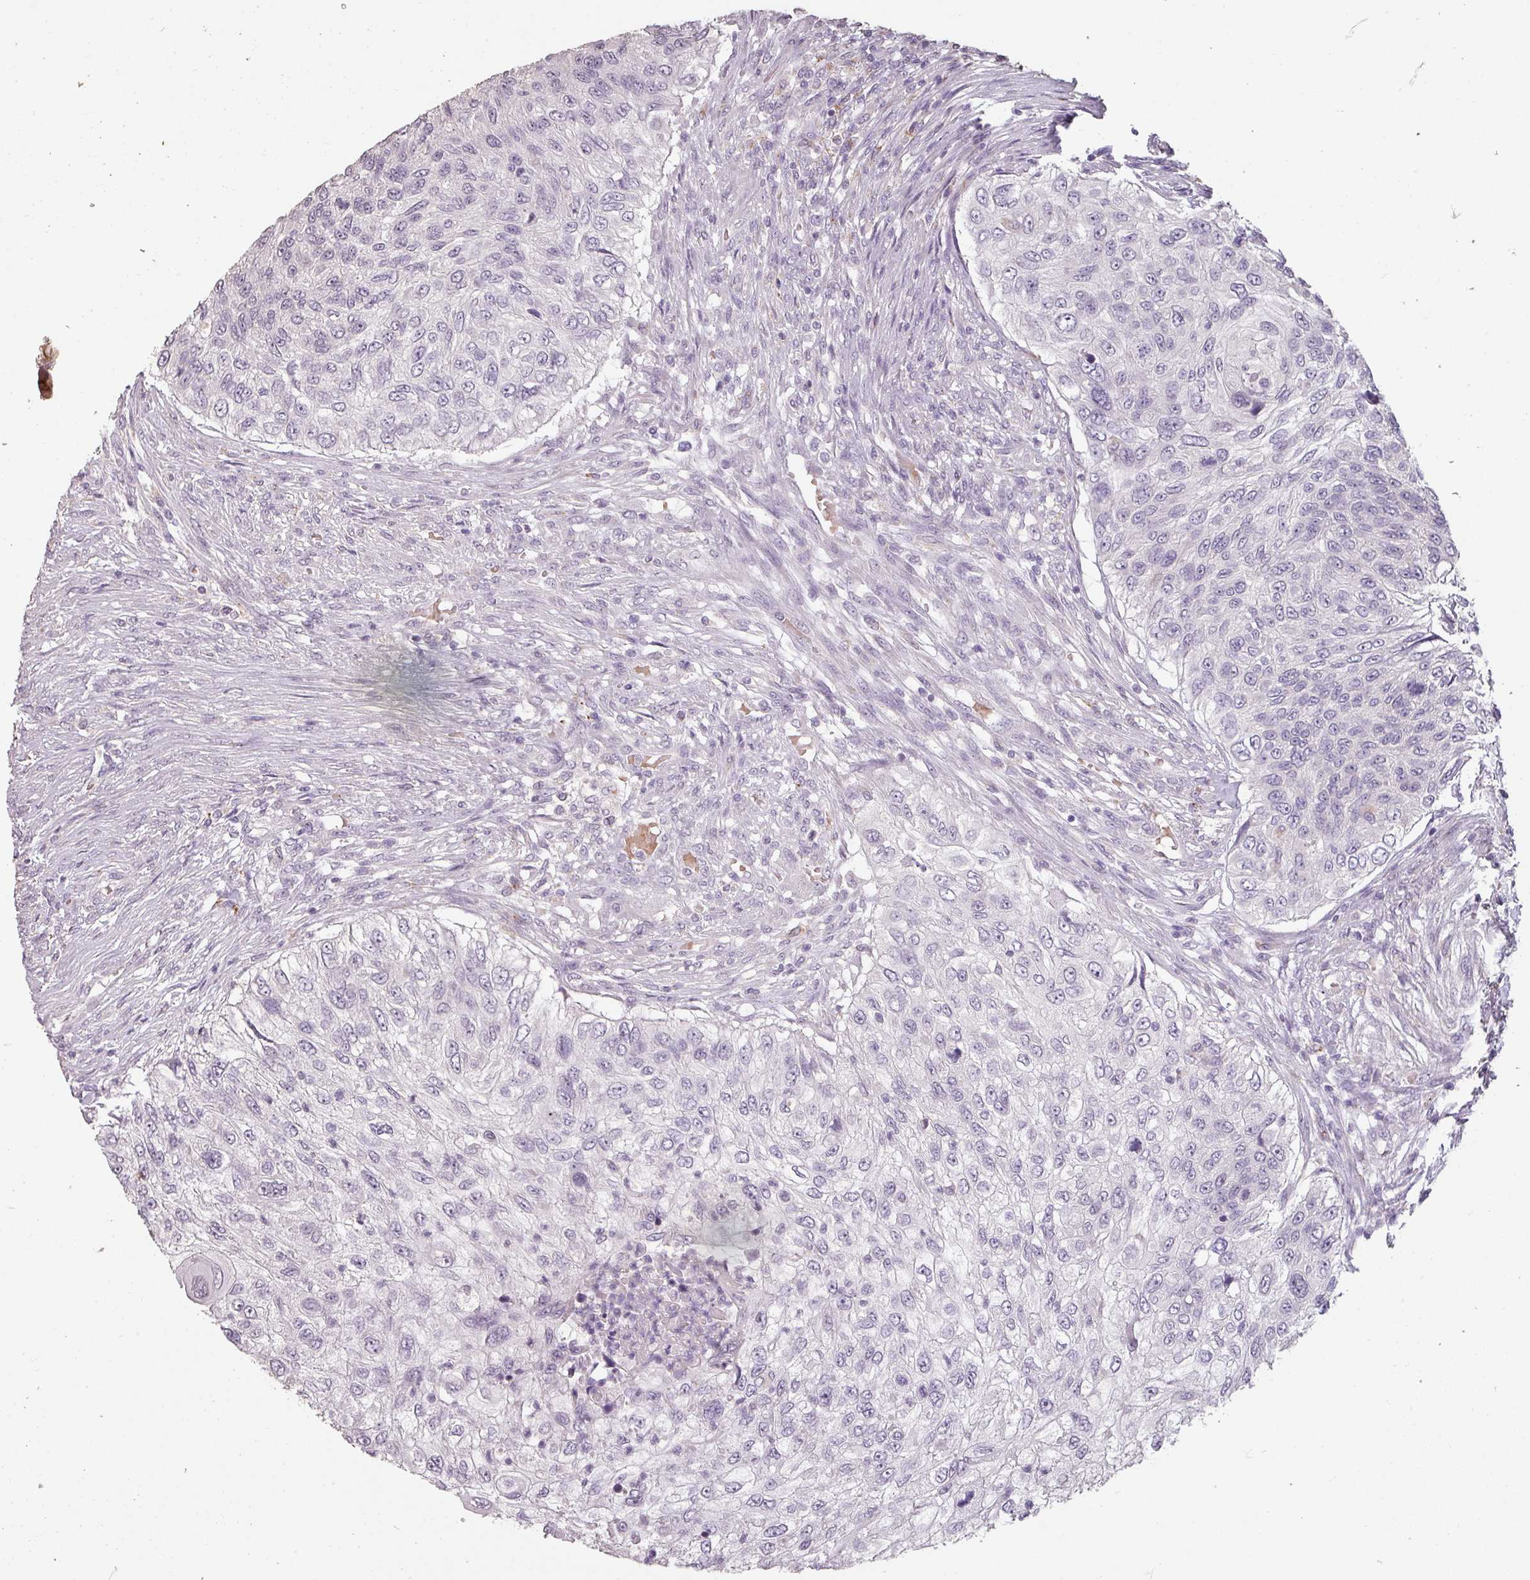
{"staining": {"intensity": "negative", "quantity": "none", "location": "none"}, "tissue": "urothelial cancer", "cell_type": "Tumor cells", "image_type": "cancer", "snomed": [{"axis": "morphology", "description": "Urothelial carcinoma, High grade"}, {"axis": "topography", "description": "Urinary bladder"}], "caption": "Tumor cells show no significant protein expression in urothelial carcinoma (high-grade). (Brightfield microscopy of DAB IHC at high magnification).", "gene": "LYPLA1", "patient": {"sex": "female", "age": 60}}